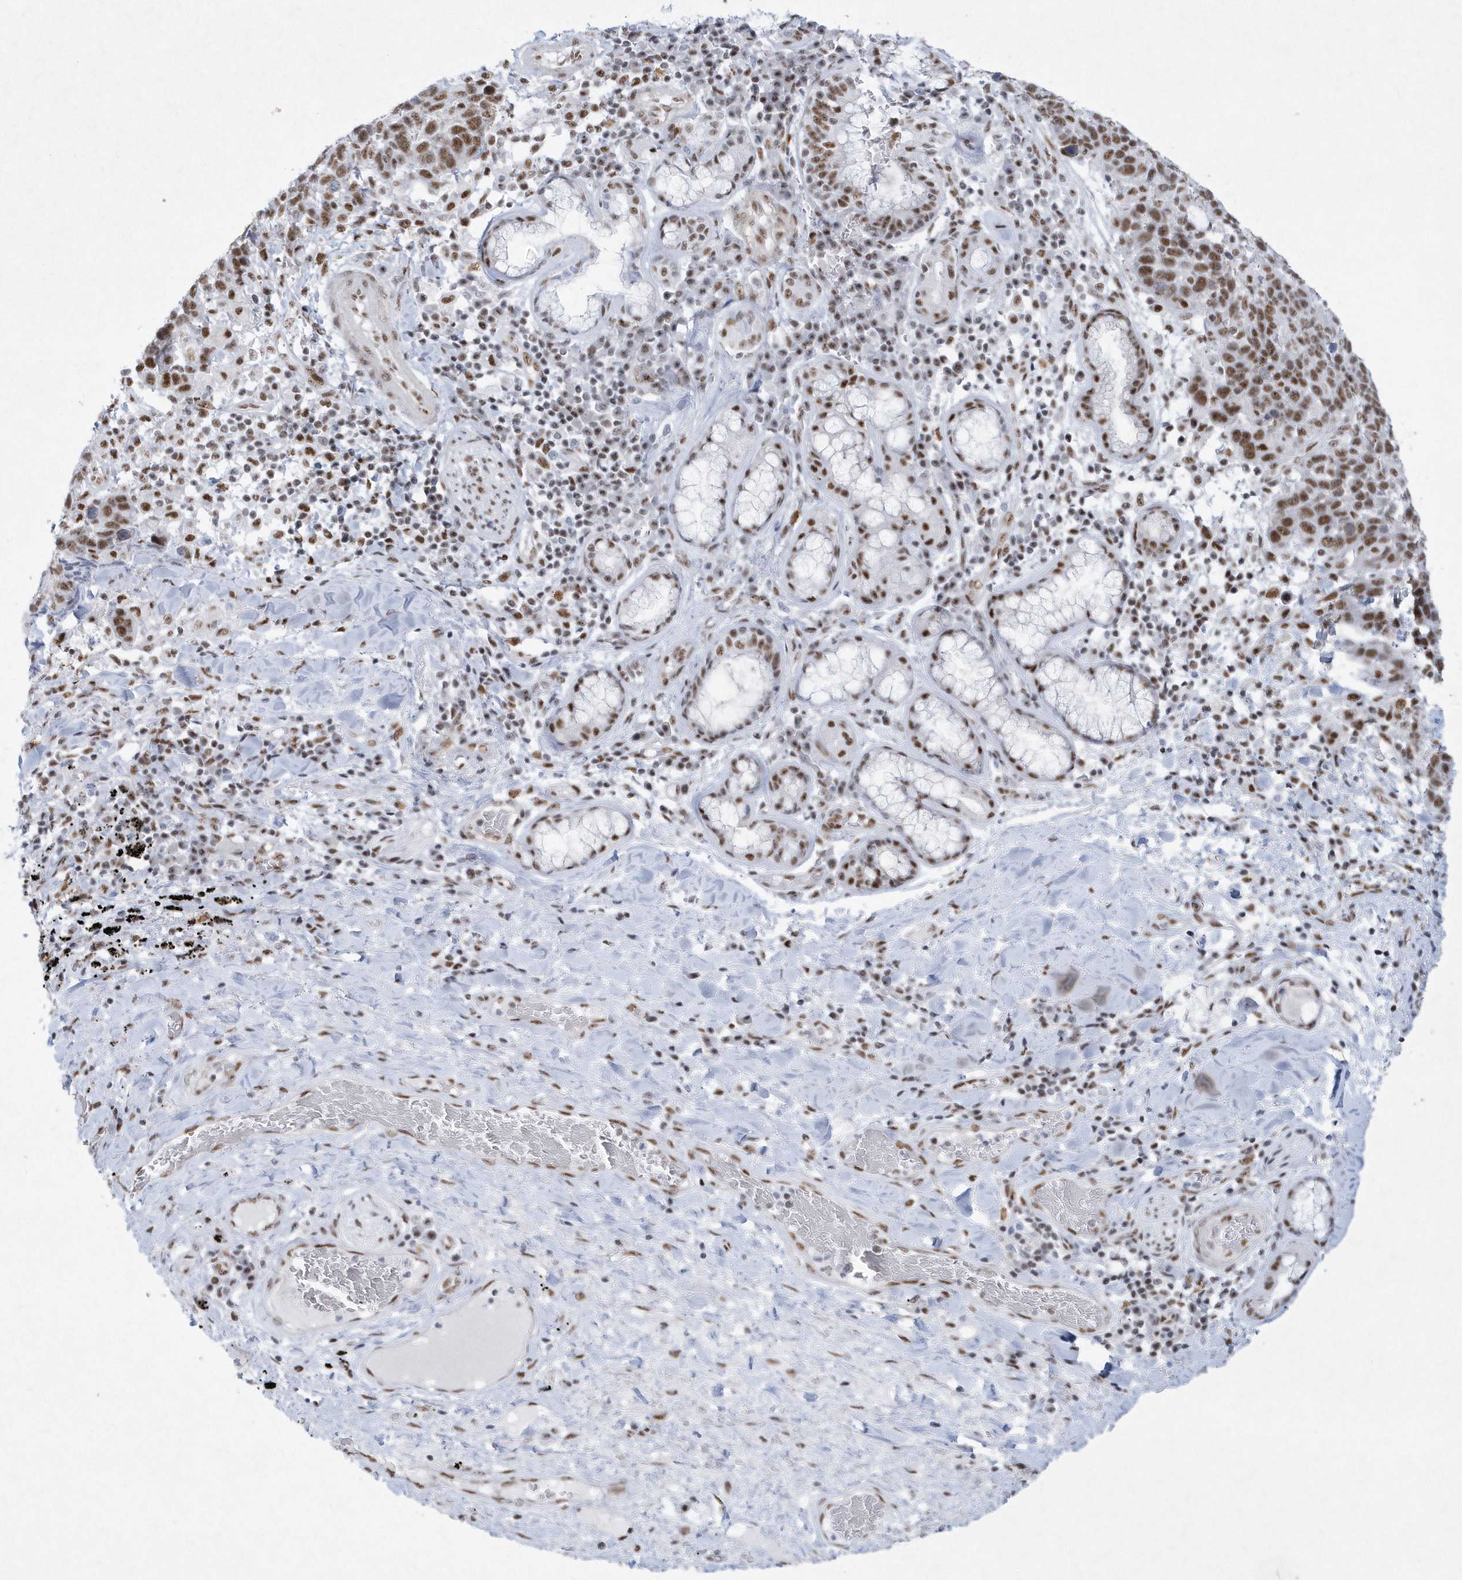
{"staining": {"intensity": "moderate", "quantity": ">75%", "location": "nuclear"}, "tissue": "lung cancer", "cell_type": "Tumor cells", "image_type": "cancer", "snomed": [{"axis": "morphology", "description": "Squamous cell carcinoma, NOS"}, {"axis": "topography", "description": "Lung"}], "caption": "Human lung squamous cell carcinoma stained with a protein marker shows moderate staining in tumor cells.", "gene": "DCLRE1A", "patient": {"sex": "male", "age": 66}}